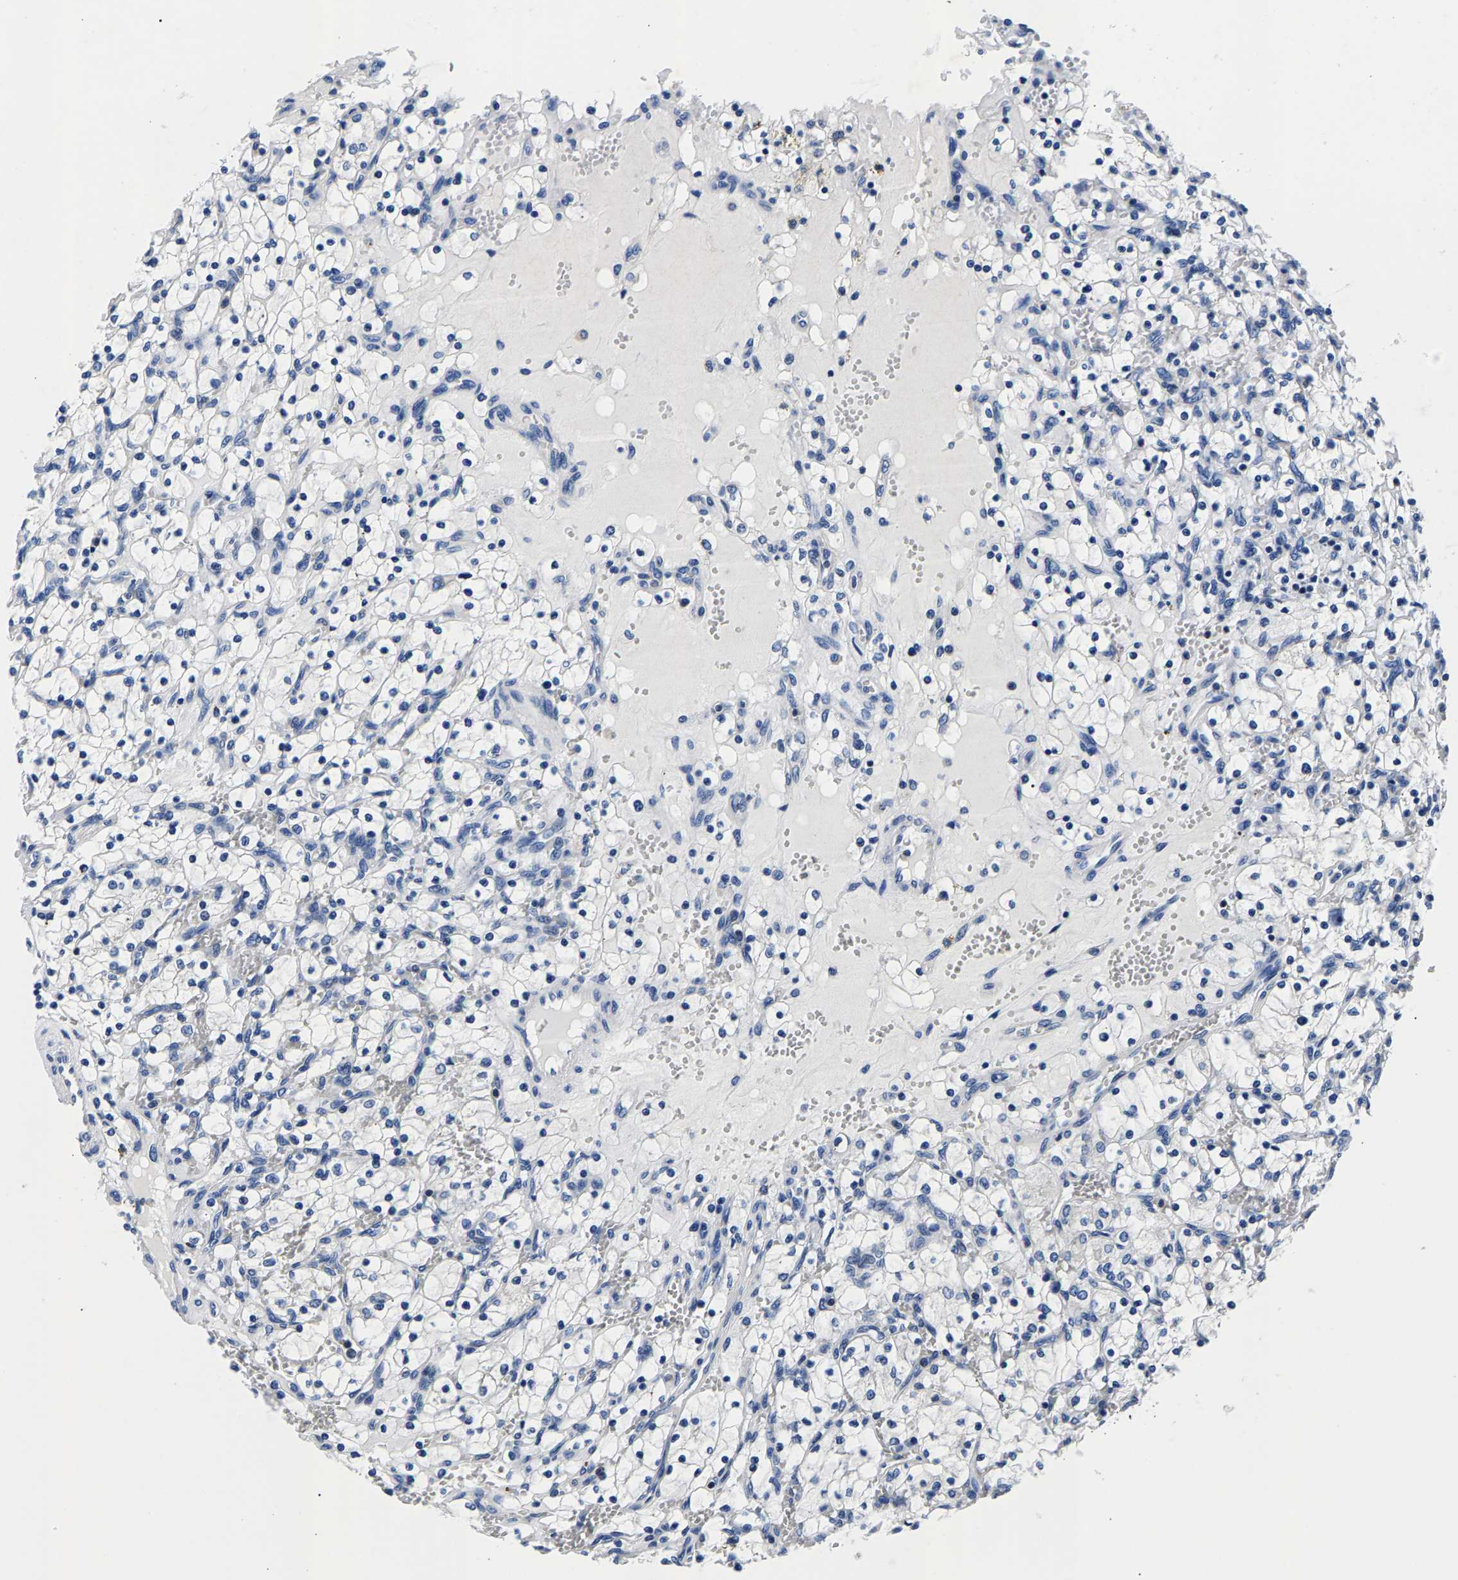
{"staining": {"intensity": "negative", "quantity": "none", "location": "none"}, "tissue": "renal cancer", "cell_type": "Tumor cells", "image_type": "cancer", "snomed": [{"axis": "morphology", "description": "Adenocarcinoma, NOS"}, {"axis": "topography", "description": "Kidney"}], "caption": "This photomicrograph is of renal cancer (adenocarcinoma) stained with immunohistochemistry (IHC) to label a protein in brown with the nuclei are counter-stained blue. There is no staining in tumor cells. The staining was performed using DAB (3,3'-diaminobenzidine) to visualize the protein expression in brown, while the nuclei were stained in blue with hematoxylin (Magnification: 20x).", "gene": "PHF24", "patient": {"sex": "female", "age": 69}}